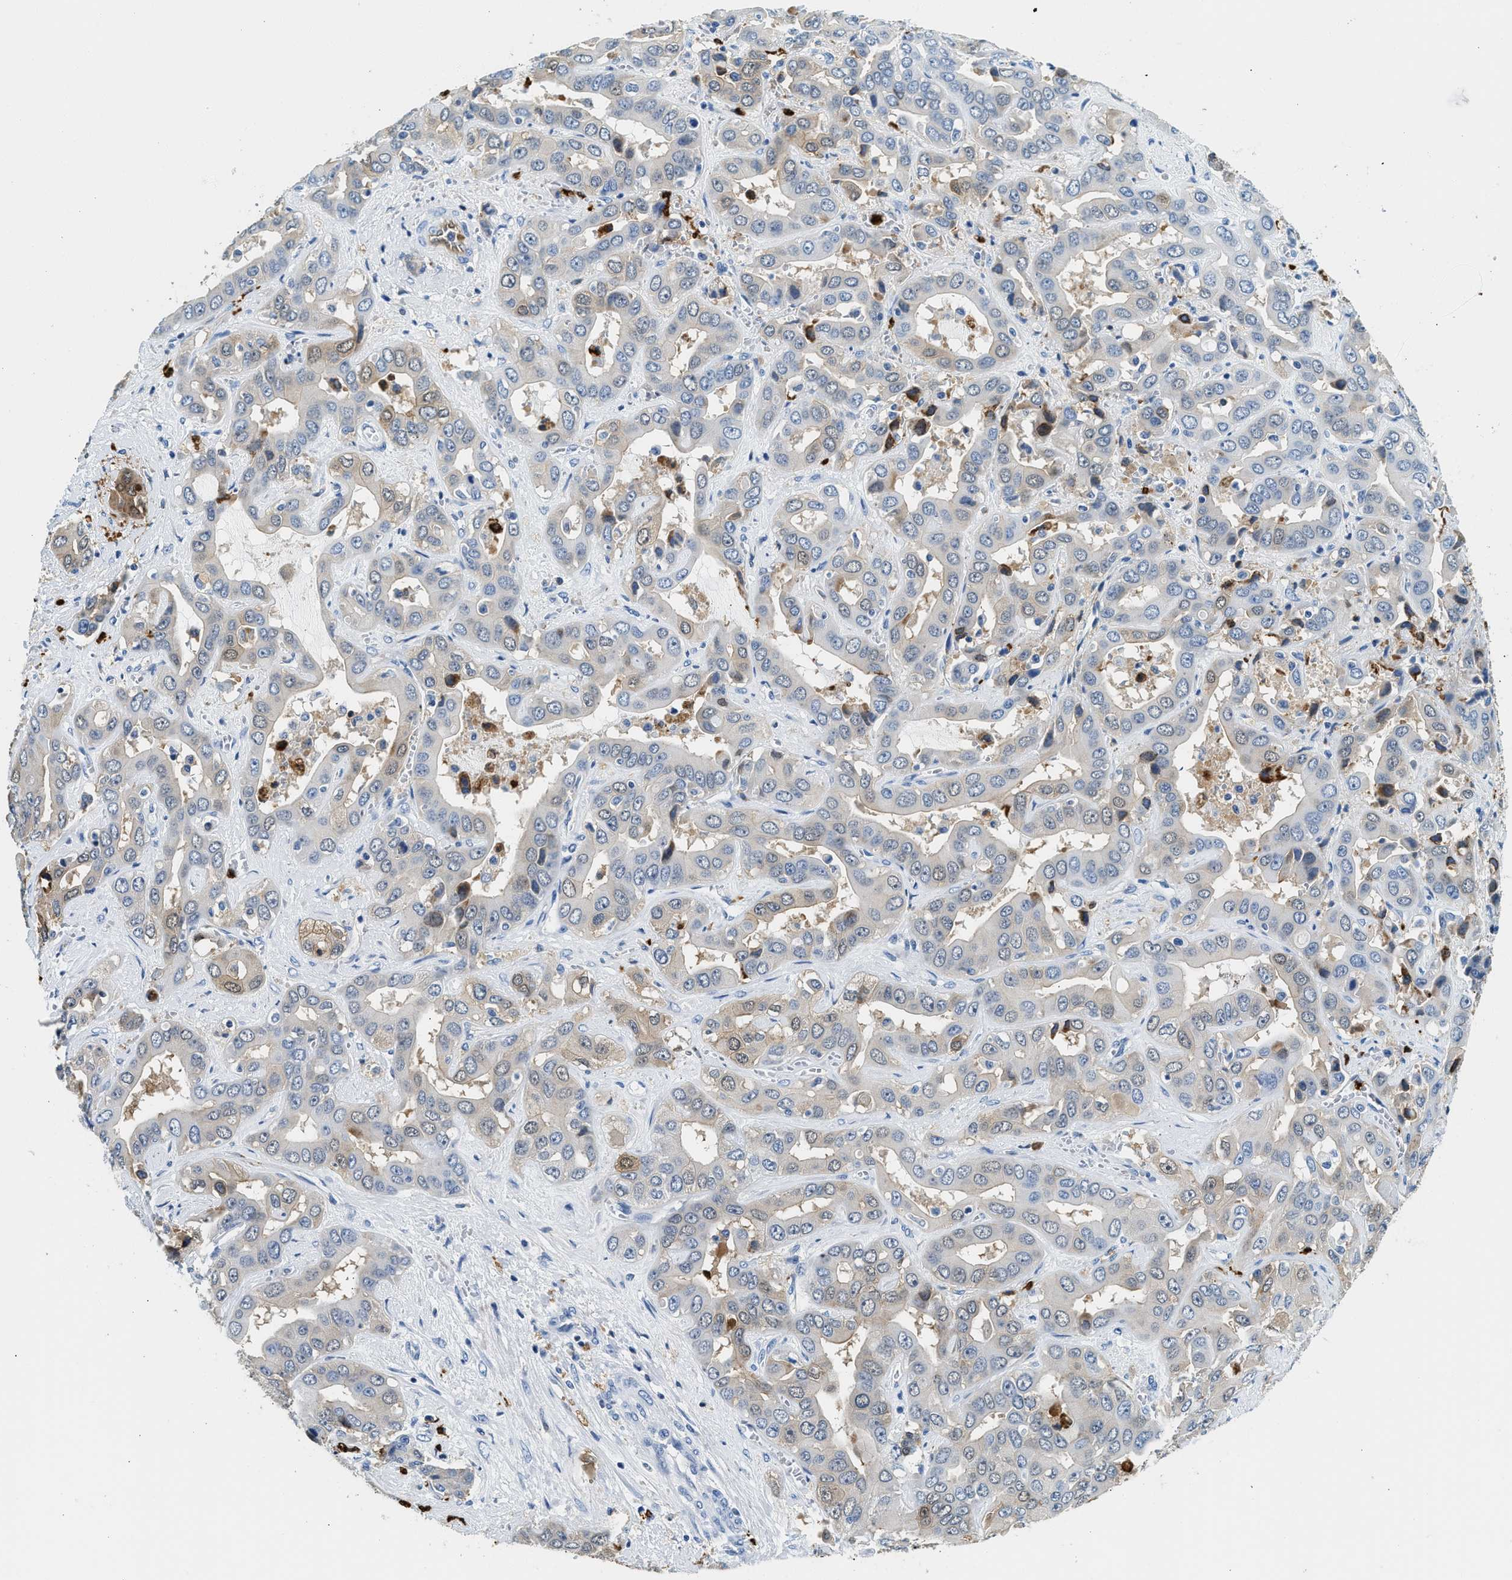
{"staining": {"intensity": "moderate", "quantity": "<25%", "location": "cytoplasmic/membranous"}, "tissue": "liver cancer", "cell_type": "Tumor cells", "image_type": "cancer", "snomed": [{"axis": "morphology", "description": "Cholangiocarcinoma"}, {"axis": "topography", "description": "Liver"}], "caption": "Immunohistochemistry image of human liver cancer stained for a protein (brown), which exhibits low levels of moderate cytoplasmic/membranous expression in approximately <25% of tumor cells.", "gene": "ANXA3", "patient": {"sex": "female", "age": 52}}